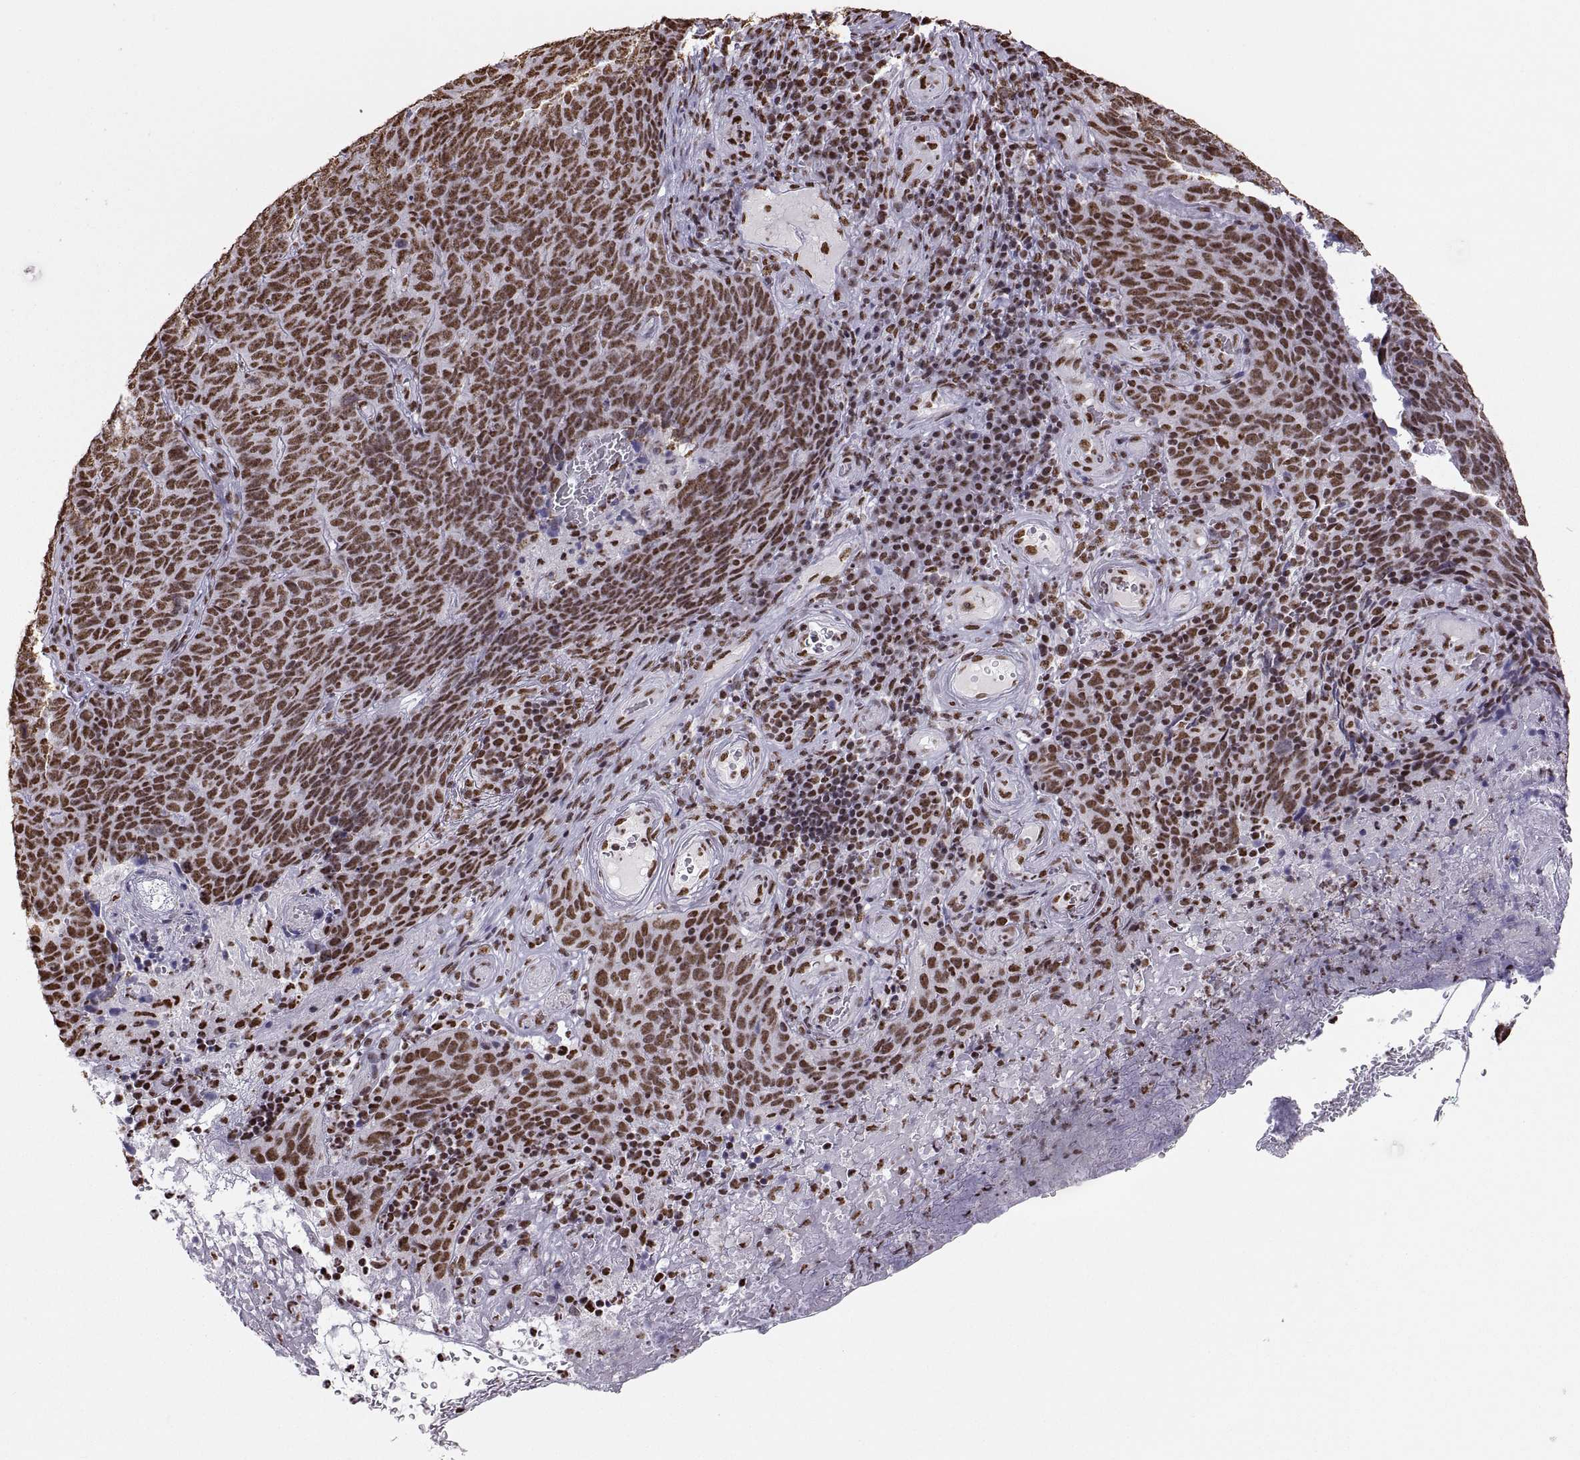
{"staining": {"intensity": "strong", "quantity": "25%-75%", "location": "nuclear"}, "tissue": "skin cancer", "cell_type": "Tumor cells", "image_type": "cancer", "snomed": [{"axis": "morphology", "description": "Squamous cell carcinoma, NOS"}, {"axis": "topography", "description": "Skin"}, {"axis": "topography", "description": "Anal"}], "caption": "Skin squamous cell carcinoma stained with DAB (3,3'-diaminobenzidine) IHC exhibits high levels of strong nuclear positivity in about 25%-75% of tumor cells. (DAB (3,3'-diaminobenzidine) = brown stain, brightfield microscopy at high magnification).", "gene": "SNAI1", "patient": {"sex": "female", "age": 51}}